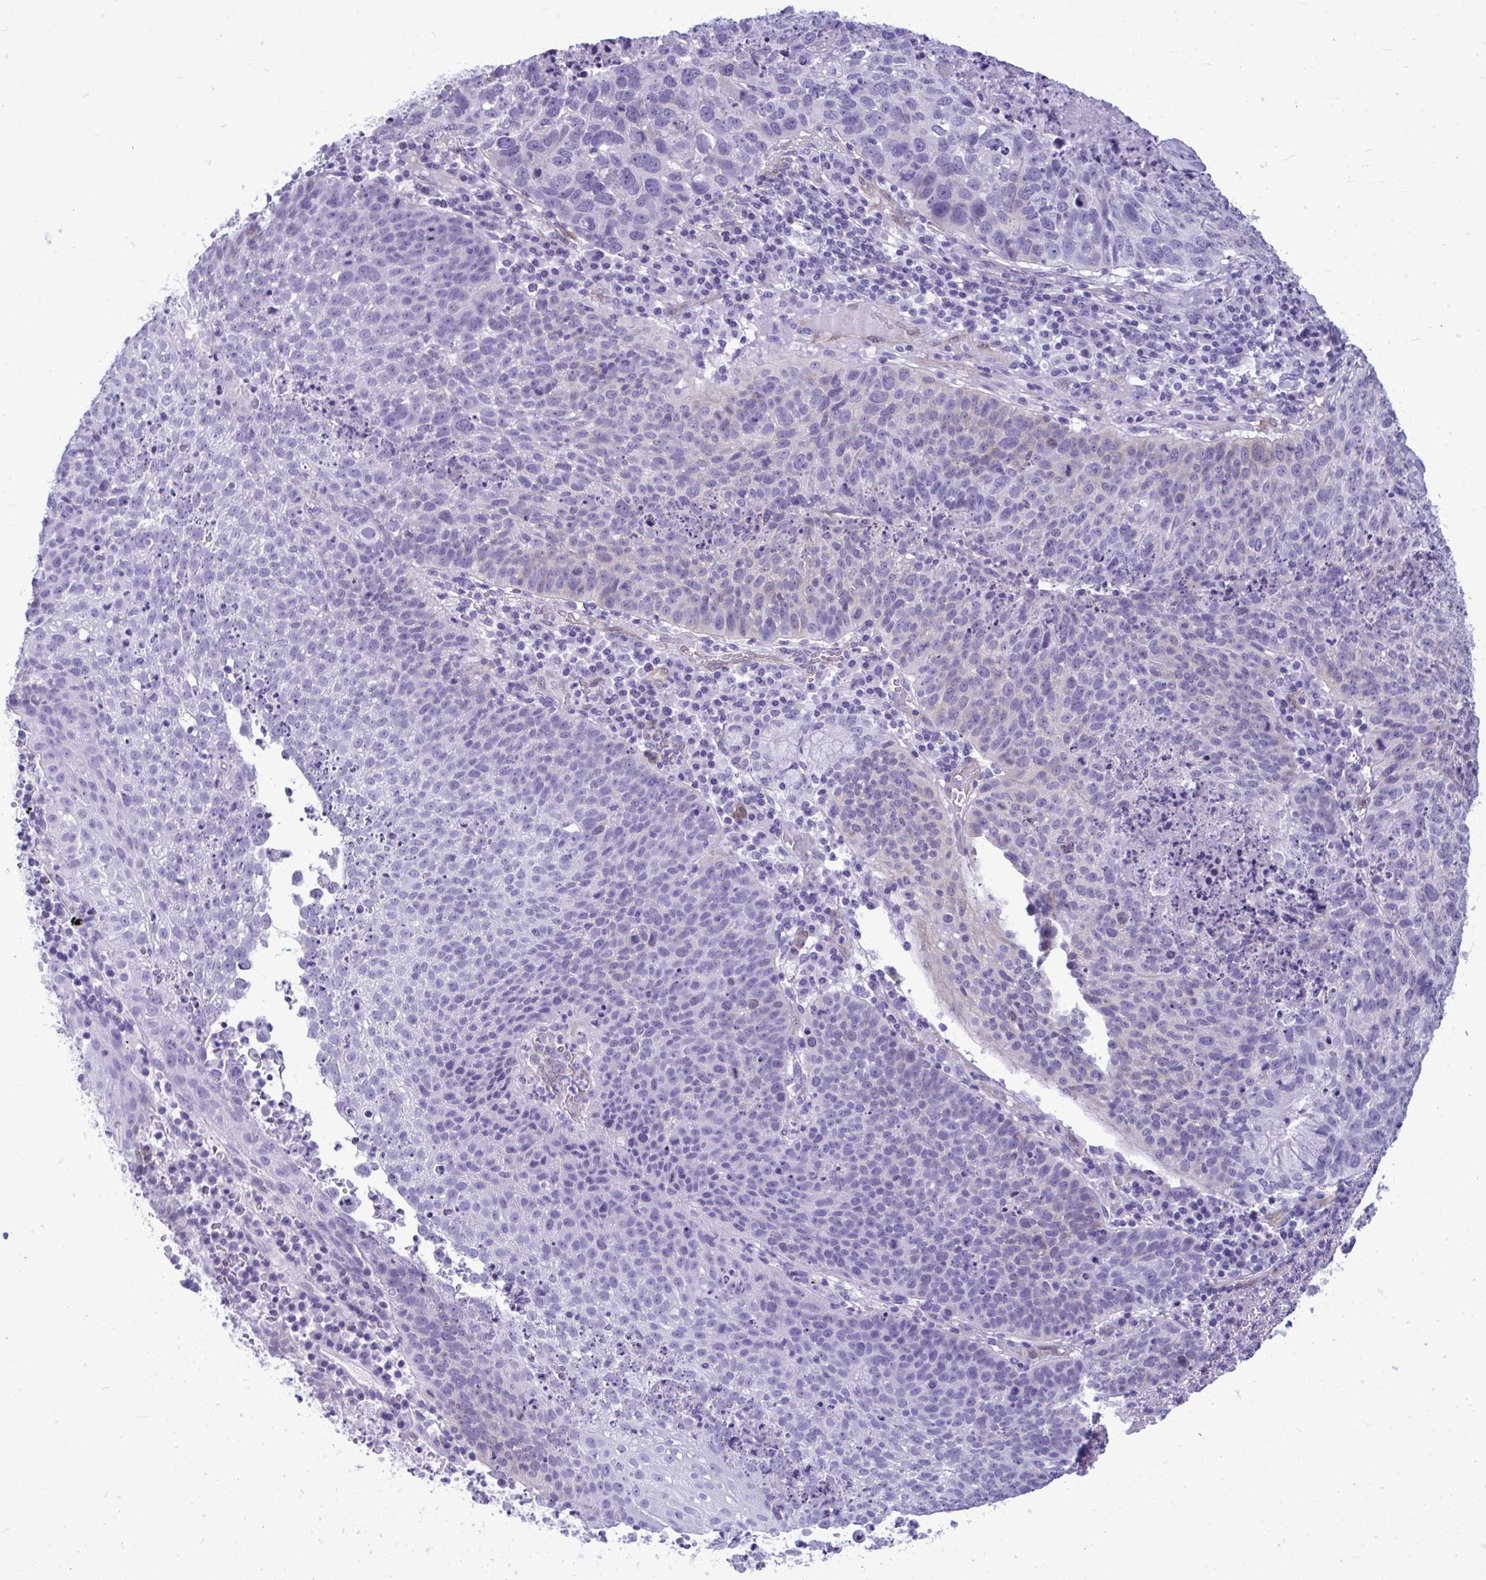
{"staining": {"intensity": "negative", "quantity": "none", "location": "none"}, "tissue": "lung cancer", "cell_type": "Tumor cells", "image_type": "cancer", "snomed": [{"axis": "morphology", "description": "Squamous cell carcinoma, NOS"}, {"axis": "topography", "description": "Lung"}], "caption": "Tumor cells are negative for brown protein staining in lung squamous cell carcinoma.", "gene": "LIMS2", "patient": {"sex": "male", "age": 63}}